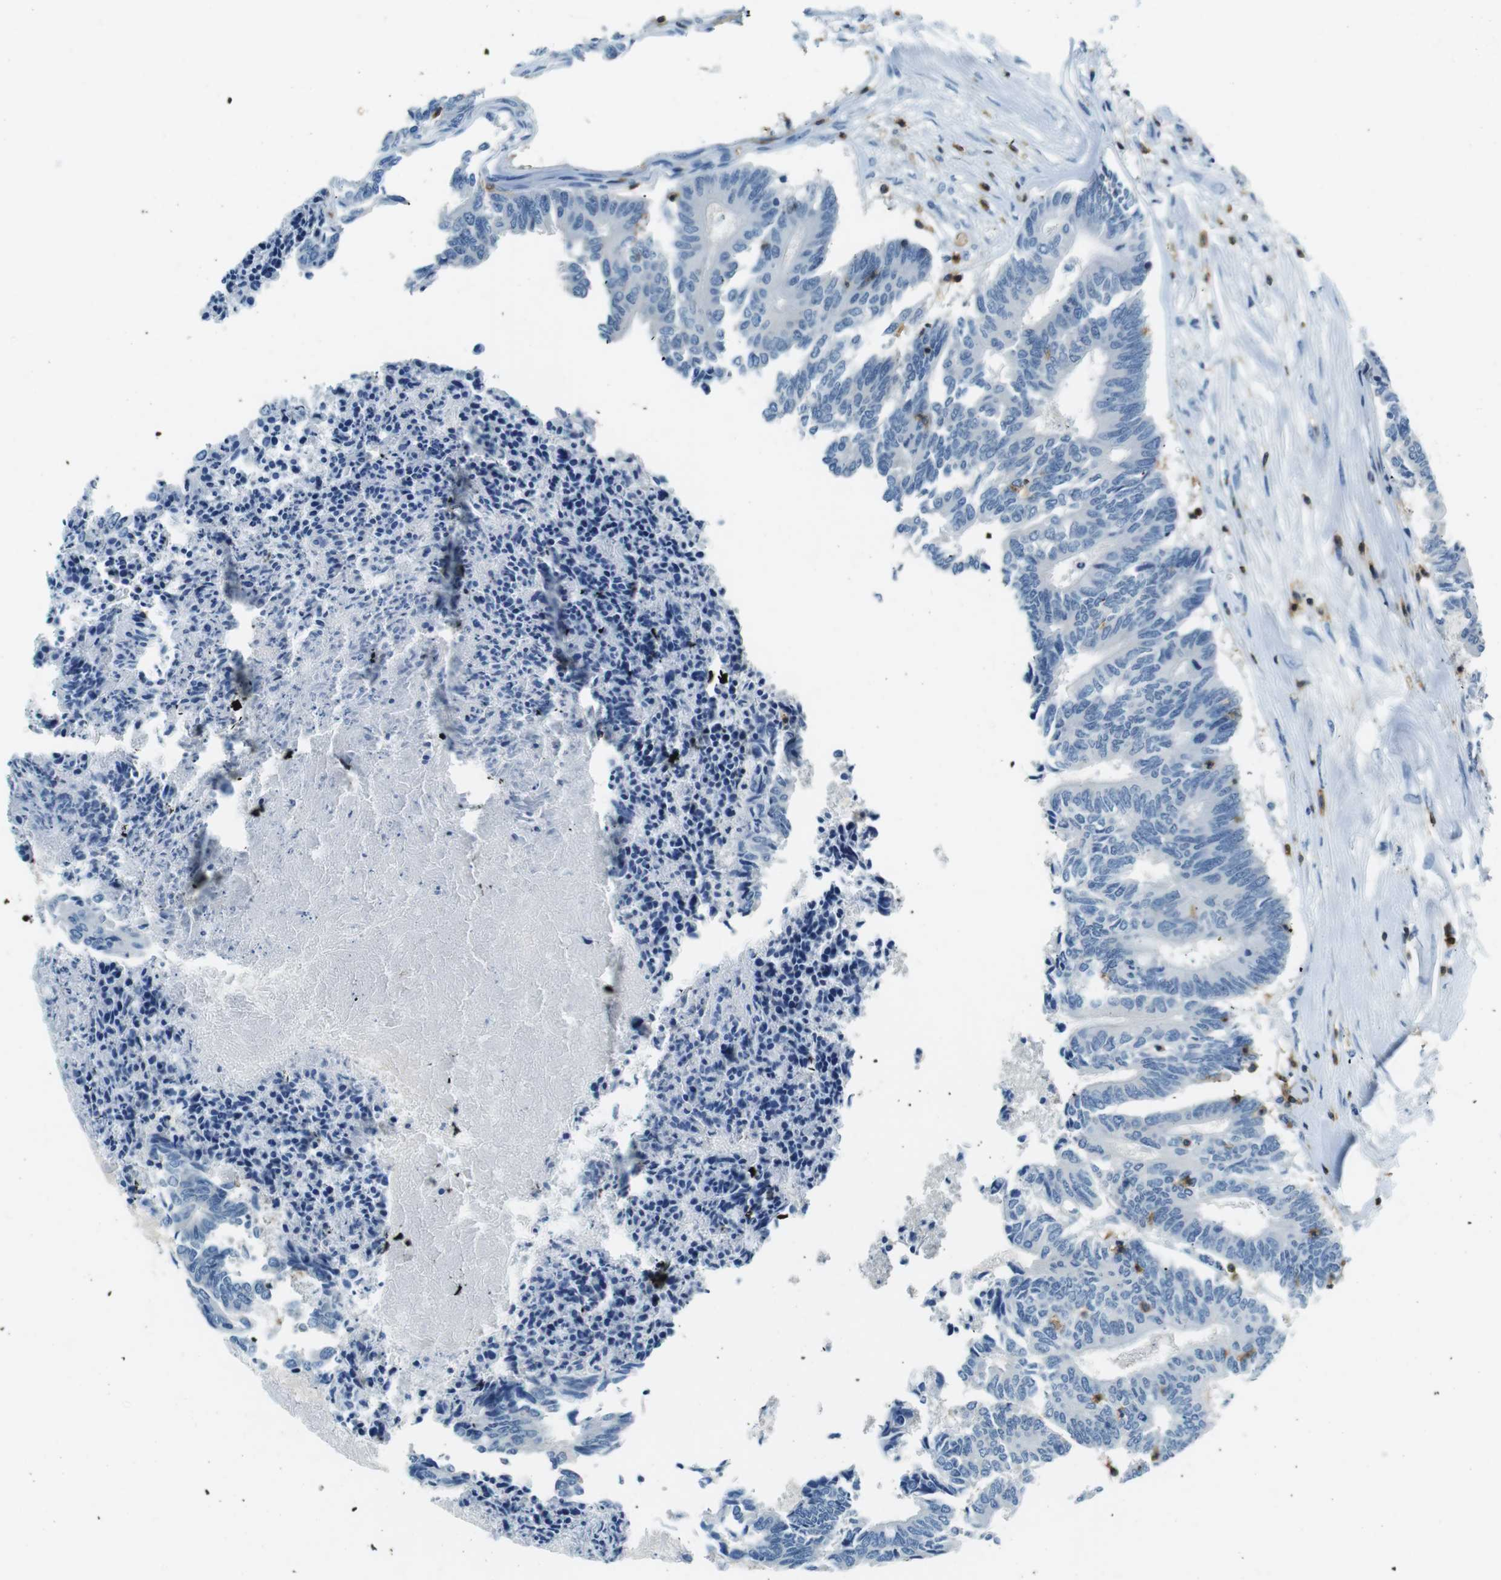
{"staining": {"intensity": "negative", "quantity": "none", "location": "none"}, "tissue": "colorectal cancer", "cell_type": "Tumor cells", "image_type": "cancer", "snomed": [{"axis": "morphology", "description": "Adenocarcinoma, NOS"}, {"axis": "topography", "description": "Rectum"}], "caption": "Tumor cells show no significant protein staining in colorectal adenocarcinoma.", "gene": "LAT", "patient": {"sex": "male", "age": 63}}